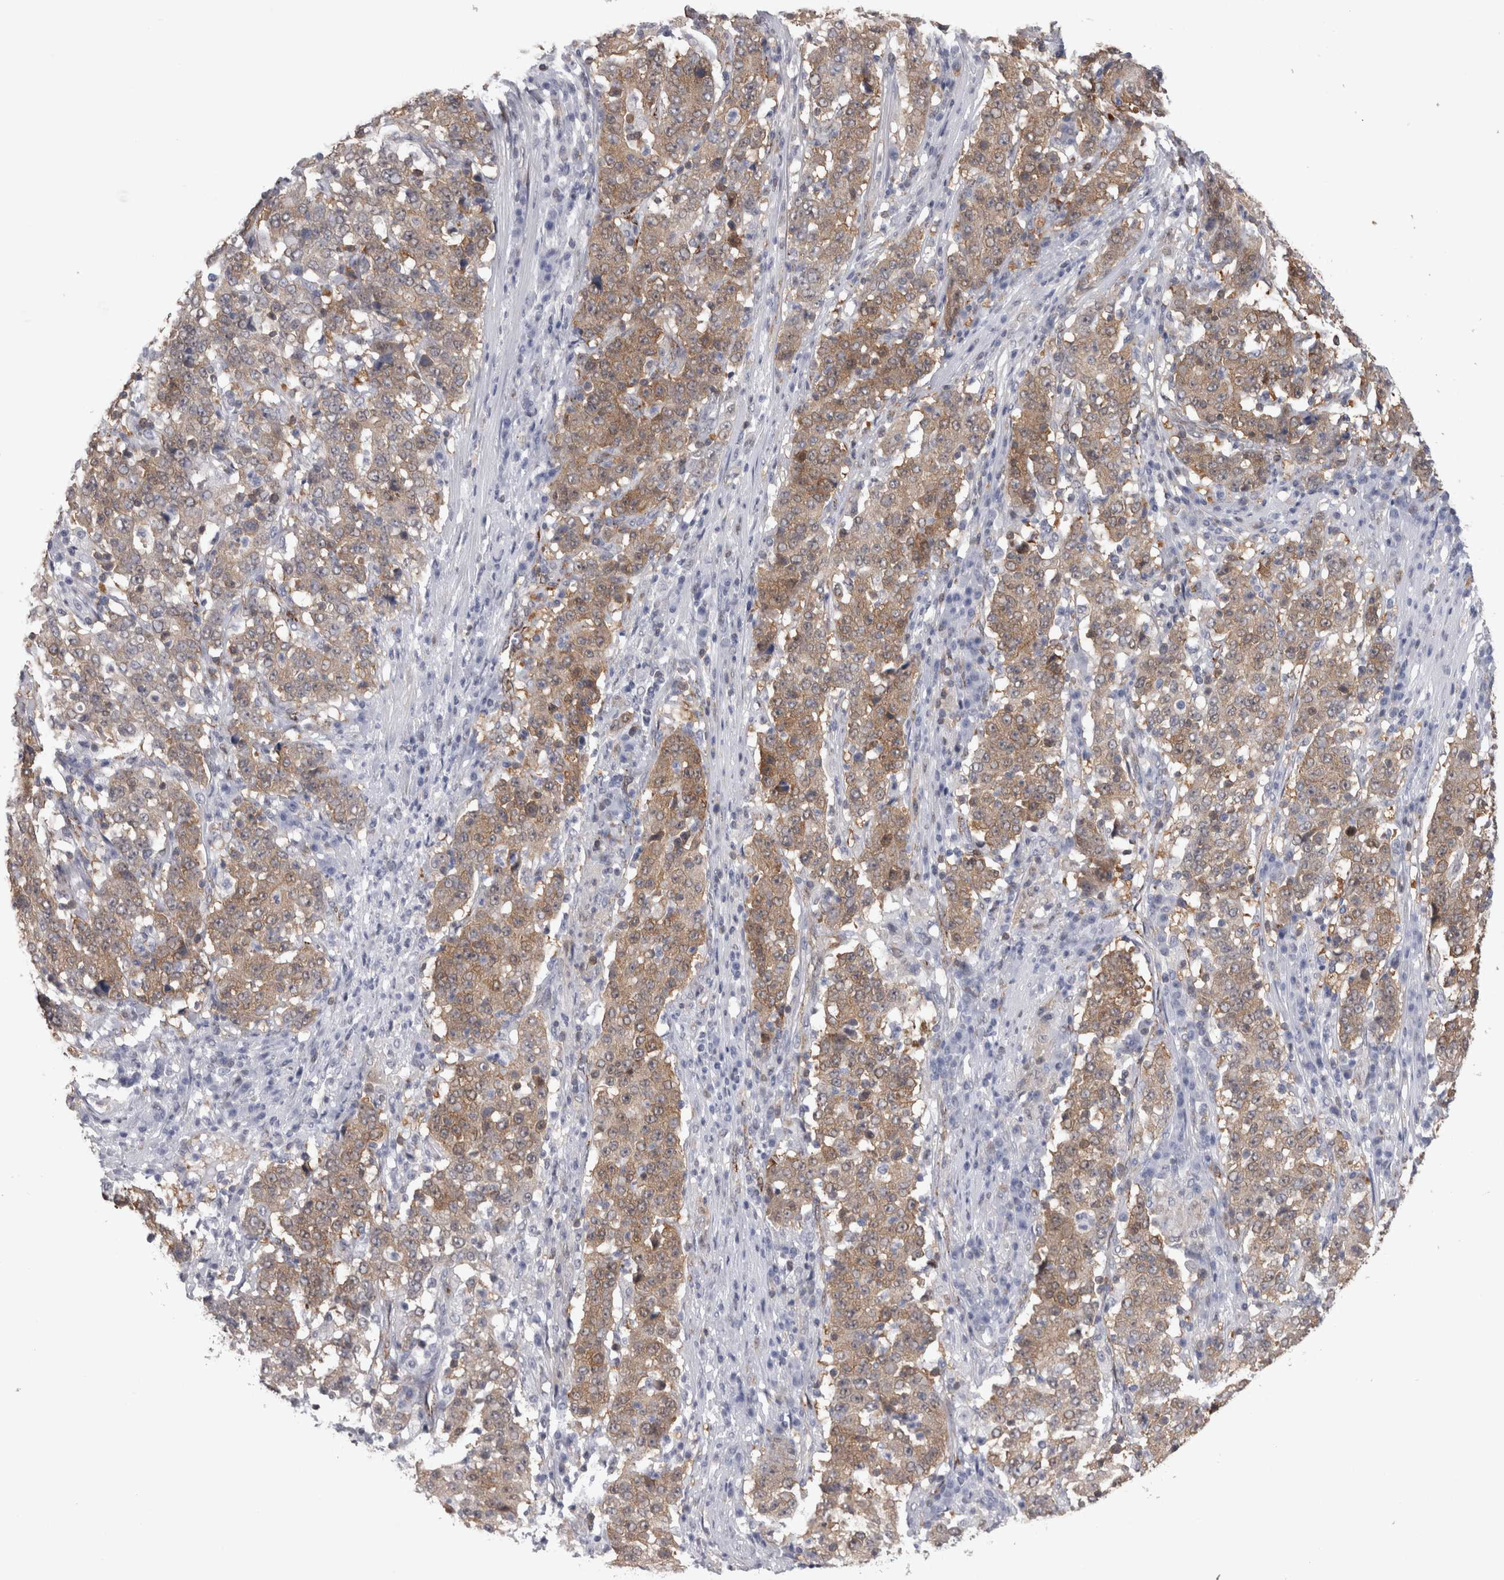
{"staining": {"intensity": "weak", "quantity": ">75%", "location": "cytoplasmic/membranous"}, "tissue": "stomach cancer", "cell_type": "Tumor cells", "image_type": "cancer", "snomed": [{"axis": "morphology", "description": "Adenocarcinoma, NOS"}, {"axis": "topography", "description": "Stomach"}], "caption": "Protein staining by IHC shows weak cytoplasmic/membranous expression in approximately >75% of tumor cells in stomach adenocarcinoma. (brown staining indicates protein expression, while blue staining denotes nuclei).", "gene": "ACOT7", "patient": {"sex": "male", "age": 59}}